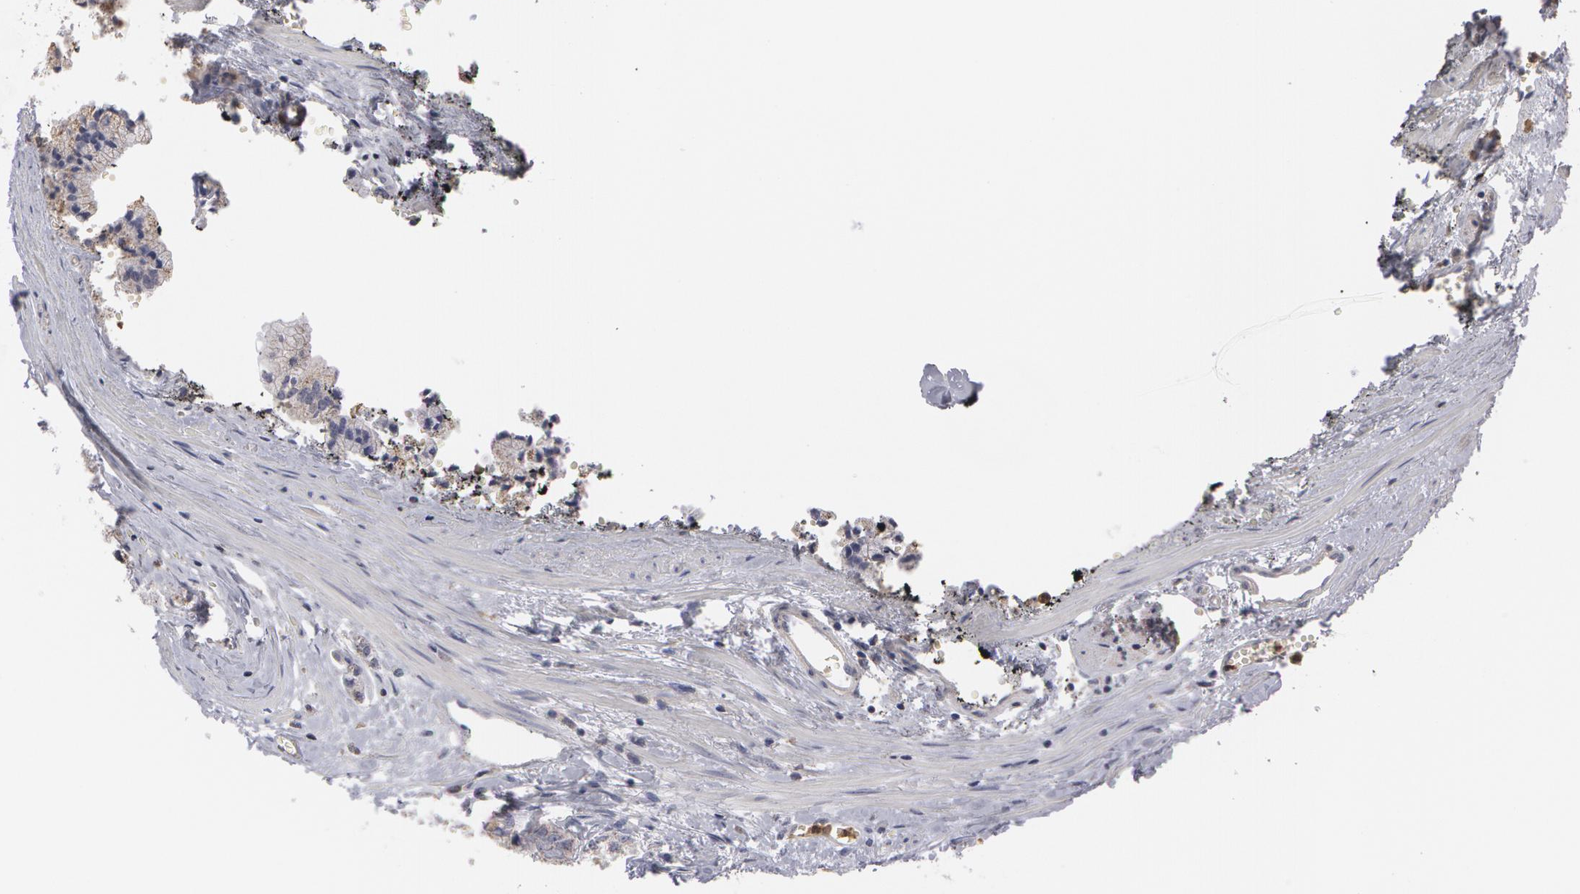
{"staining": {"intensity": "weak", "quantity": ">75%", "location": "cytoplasmic/membranous"}, "tissue": "prostate cancer", "cell_type": "Tumor cells", "image_type": "cancer", "snomed": [{"axis": "morphology", "description": "Adenocarcinoma, High grade"}, {"axis": "topography", "description": "Prostate"}], "caption": "High-grade adenocarcinoma (prostate) stained for a protein (brown) shows weak cytoplasmic/membranous positive staining in about >75% of tumor cells.", "gene": "CAT", "patient": {"sex": "male", "age": 56}}